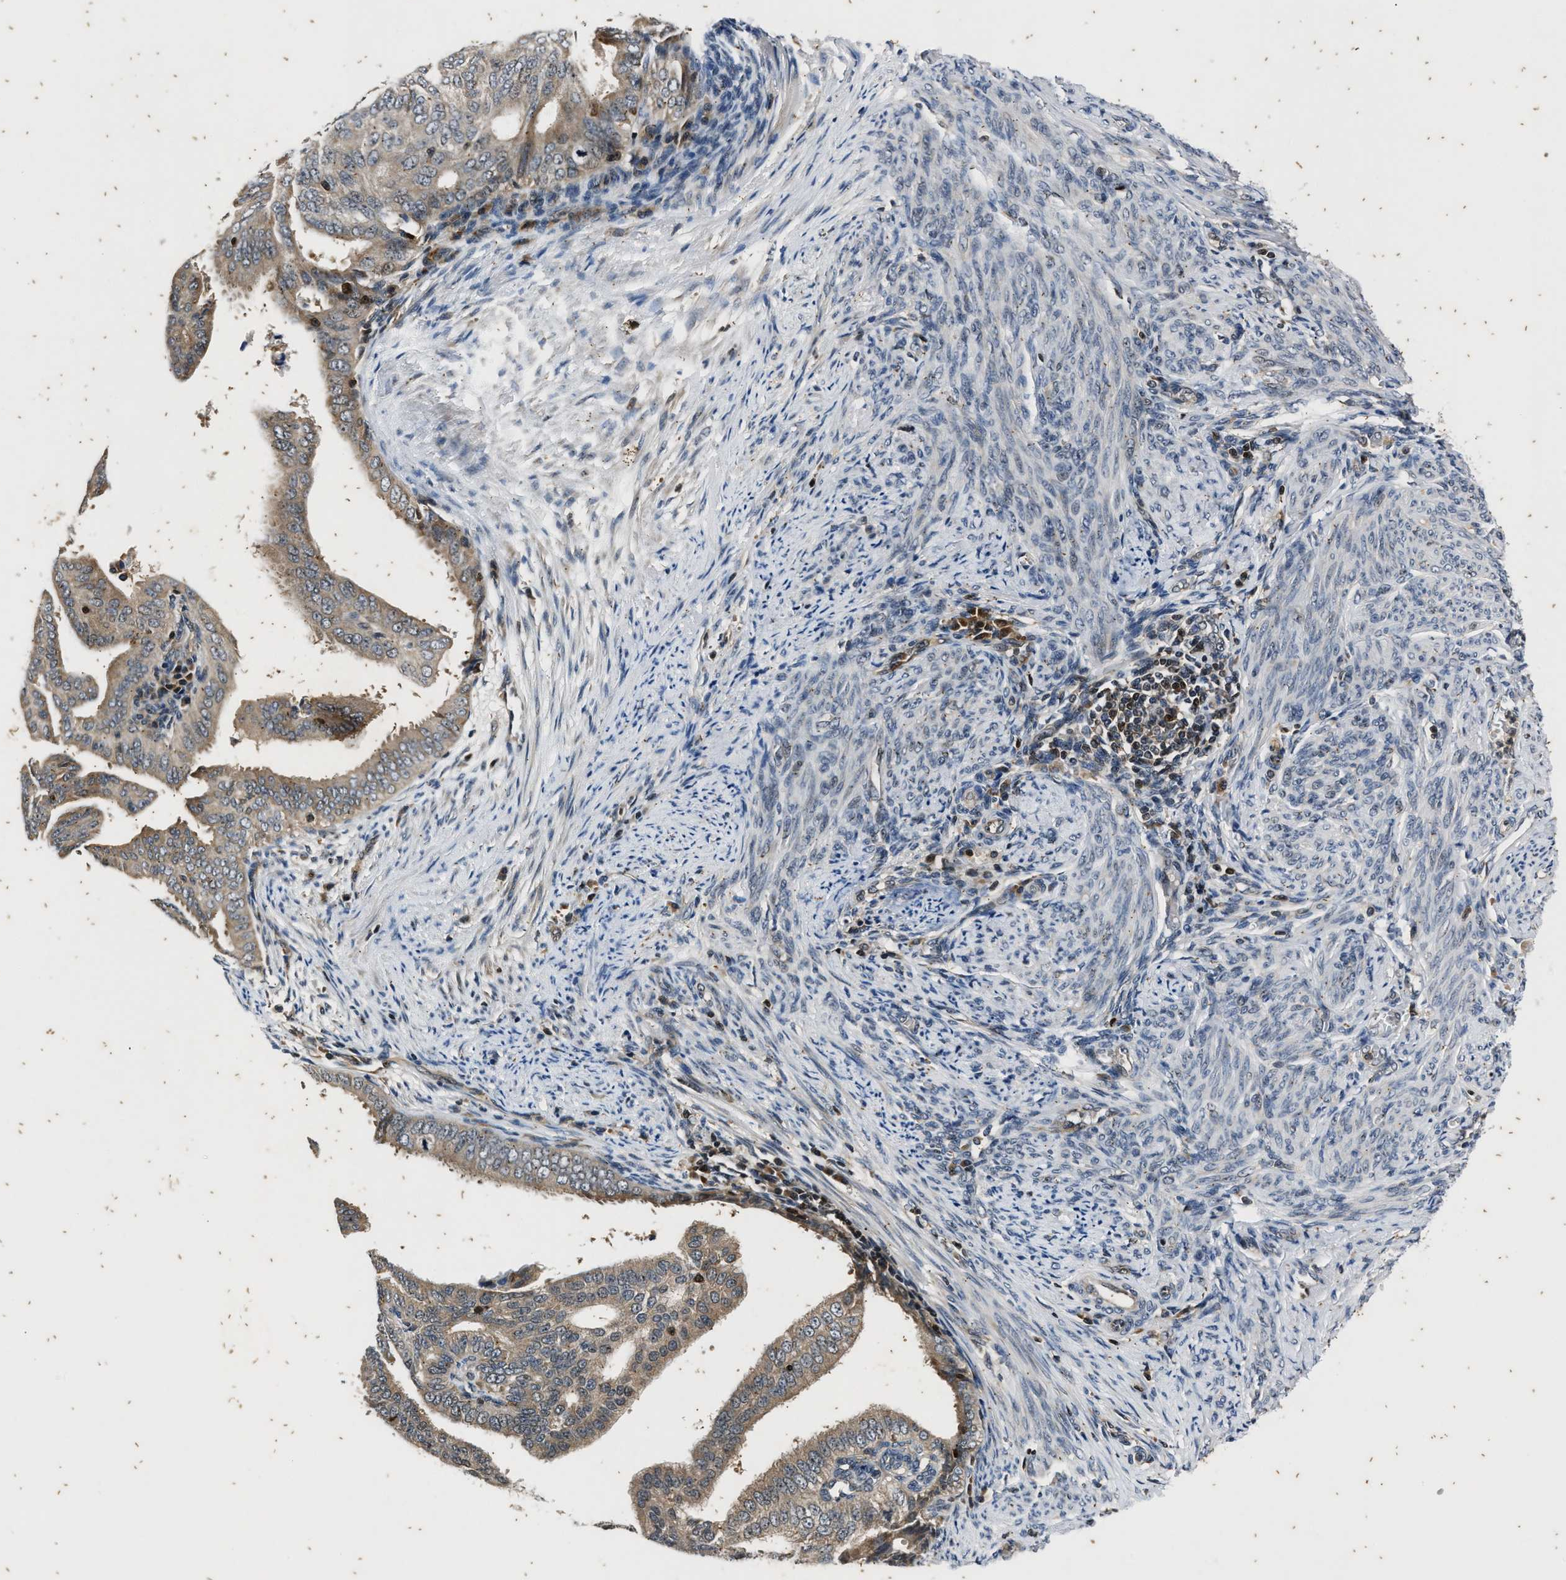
{"staining": {"intensity": "weak", "quantity": ">75%", "location": "cytoplasmic/membranous"}, "tissue": "endometrial cancer", "cell_type": "Tumor cells", "image_type": "cancer", "snomed": [{"axis": "morphology", "description": "Adenocarcinoma, NOS"}, {"axis": "topography", "description": "Endometrium"}], "caption": "High-power microscopy captured an immunohistochemistry (IHC) photomicrograph of endometrial cancer, revealing weak cytoplasmic/membranous positivity in approximately >75% of tumor cells.", "gene": "PTPN7", "patient": {"sex": "female", "age": 58}}